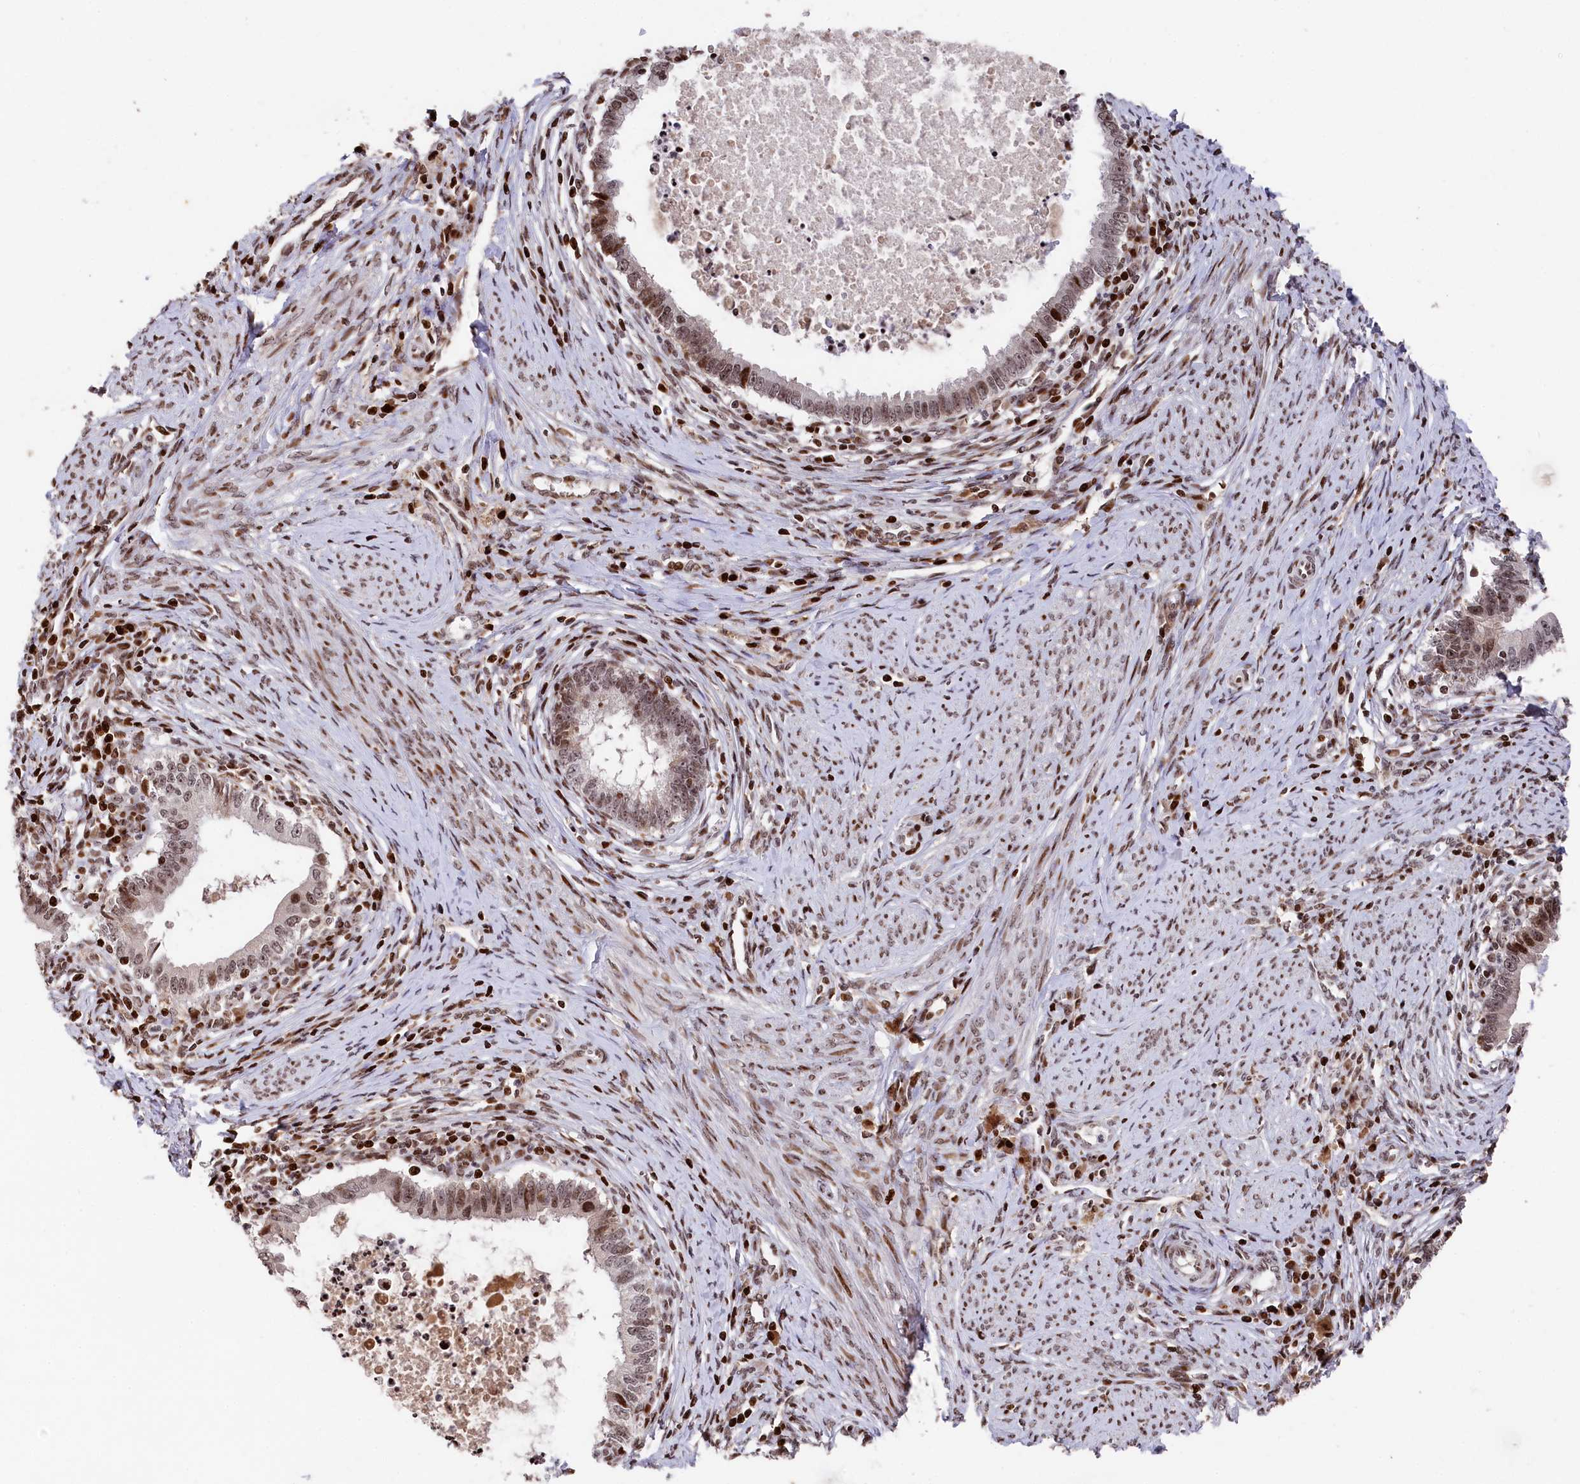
{"staining": {"intensity": "moderate", "quantity": "<25%", "location": "nuclear"}, "tissue": "cervical cancer", "cell_type": "Tumor cells", "image_type": "cancer", "snomed": [{"axis": "morphology", "description": "Adenocarcinoma, NOS"}, {"axis": "topography", "description": "Cervix"}], "caption": "Immunohistochemical staining of human cervical cancer (adenocarcinoma) exhibits moderate nuclear protein expression in about <25% of tumor cells.", "gene": "MCF2L2", "patient": {"sex": "female", "age": 36}}